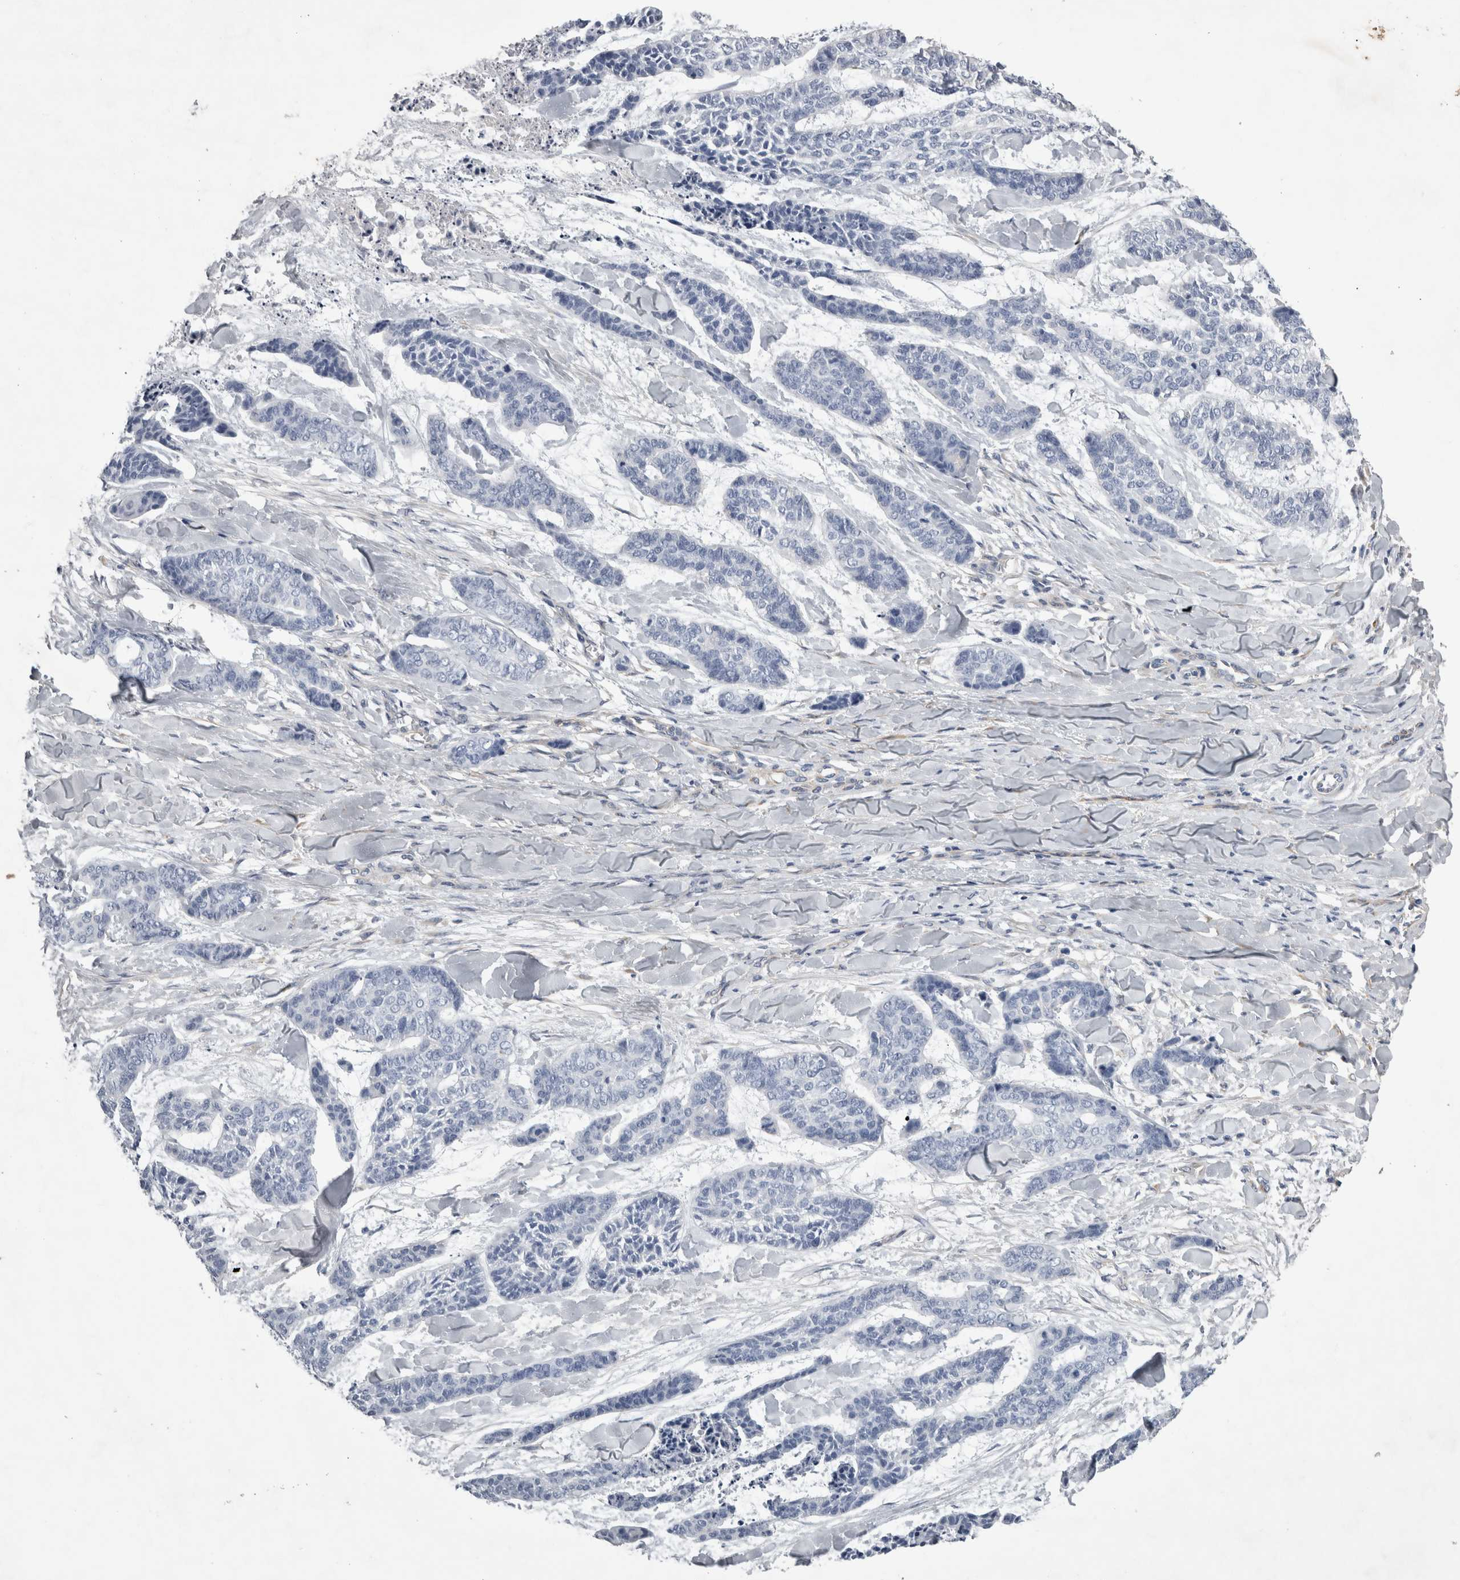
{"staining": {"intensity": "negative", "quantity": "none", "location": "none"}, "tissue": "skin cancer", "cell_type": "Tumor cells", "image_type": "cancer", "snomed": [{"axis": "morphology", "description": "Basal cell carcinoma"}, {"axis": "topography", "description": "Skin"}], "caption": "Histopathology image shows no significant protein expression in tumor cells of basal cell carcinoma (skin).", "gene": "STRADB", "patient": {"sex": "female", "age": 64}}